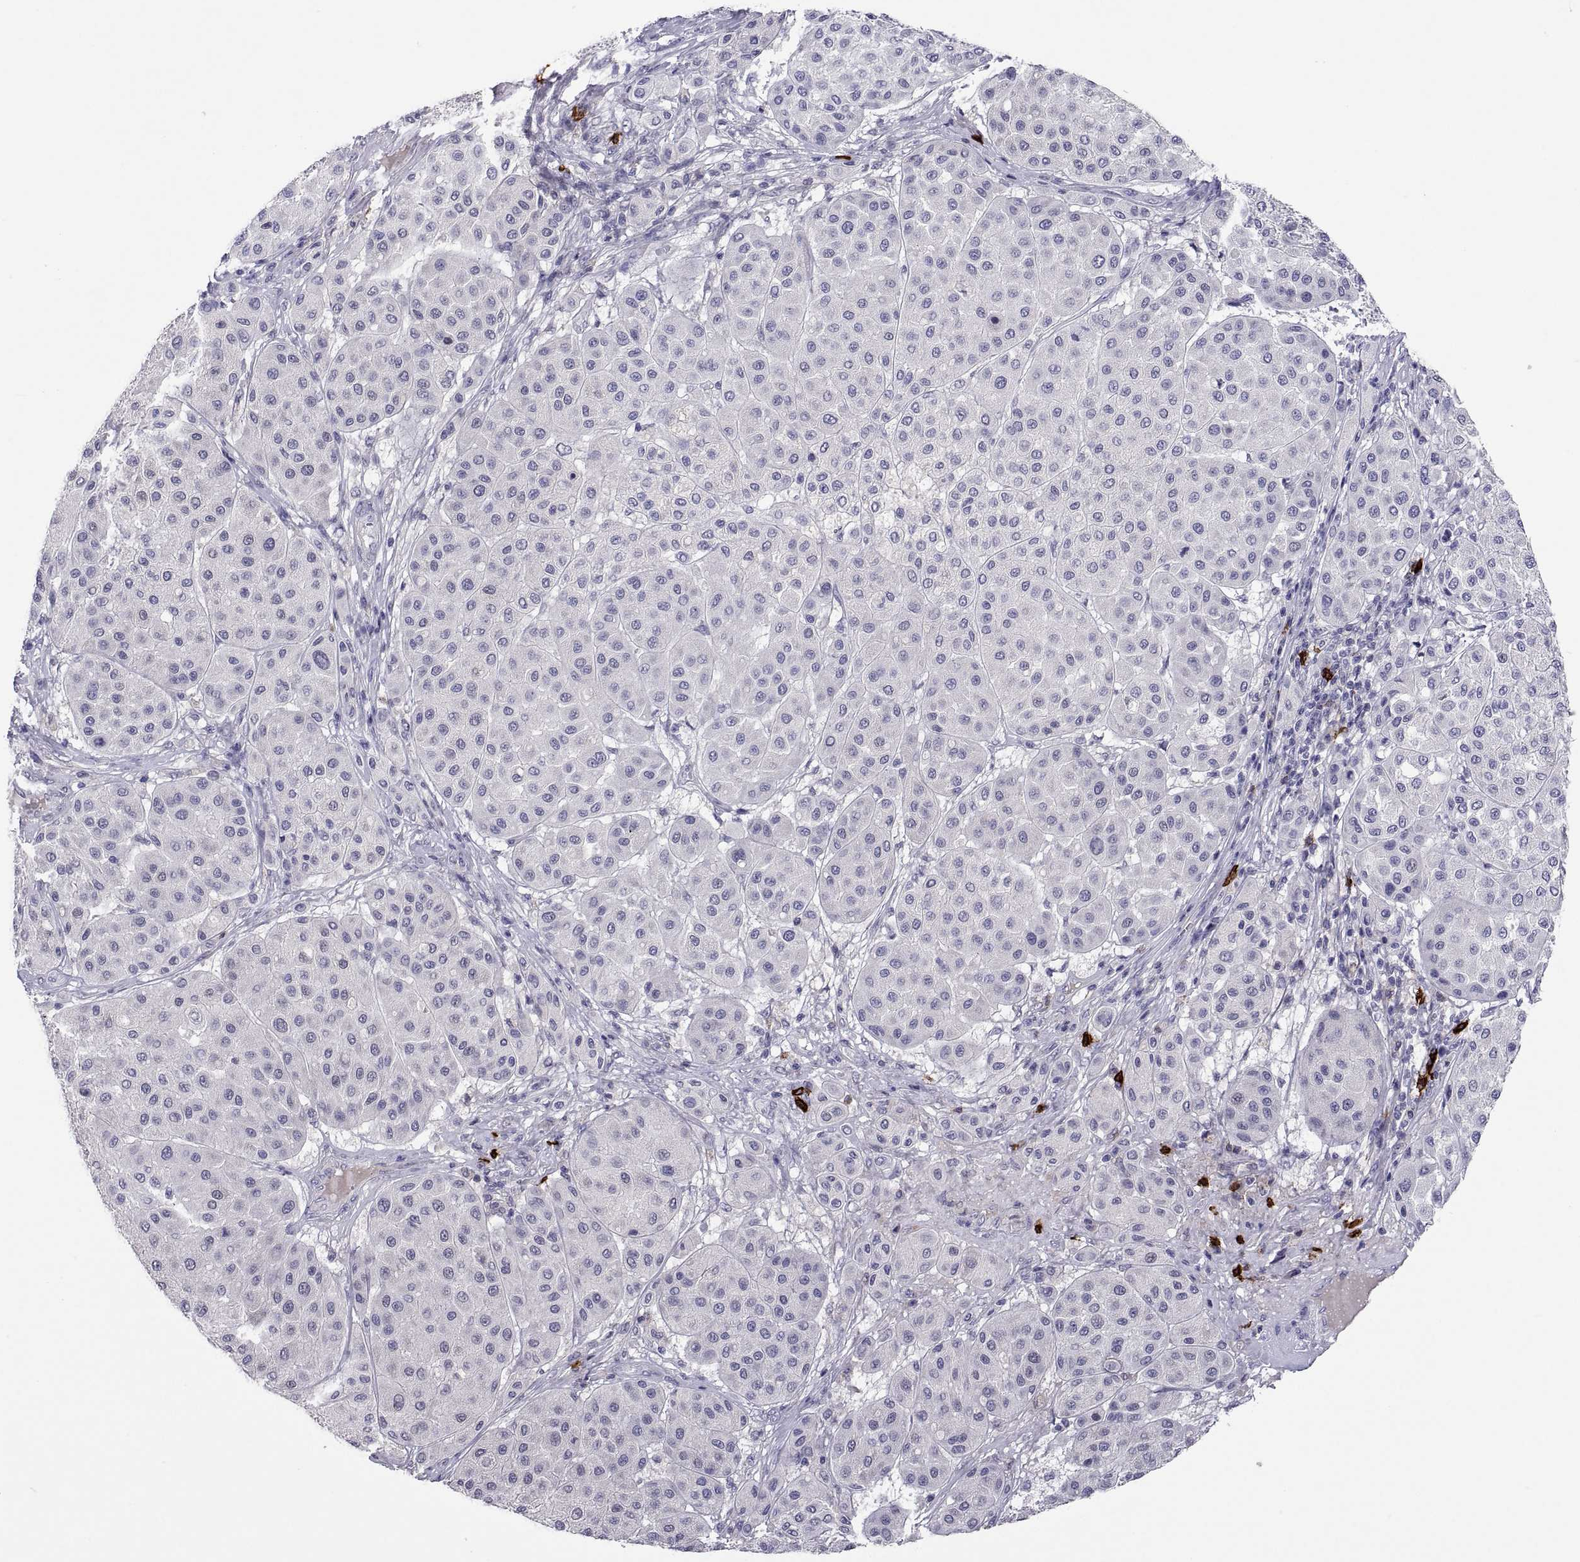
{"staining": {"intensity": "negative", "quantity": "none", "location": "none"}, "tissue": "melanoma", "cell_type": "Tumor cells", "image_type": "cancer", "snomed": [{"axis": "morphology", "description": "Malignant melanoma, Metastatic site"}, {"axis": "topography", "description": "Smooth muscle"}], "caption": "This is an immunohistochemistry histopathology image of melanoma. There is no staining in tumor cells.", "gene": "MS4A1", "patient": {"sex": "male", "age": 41}}